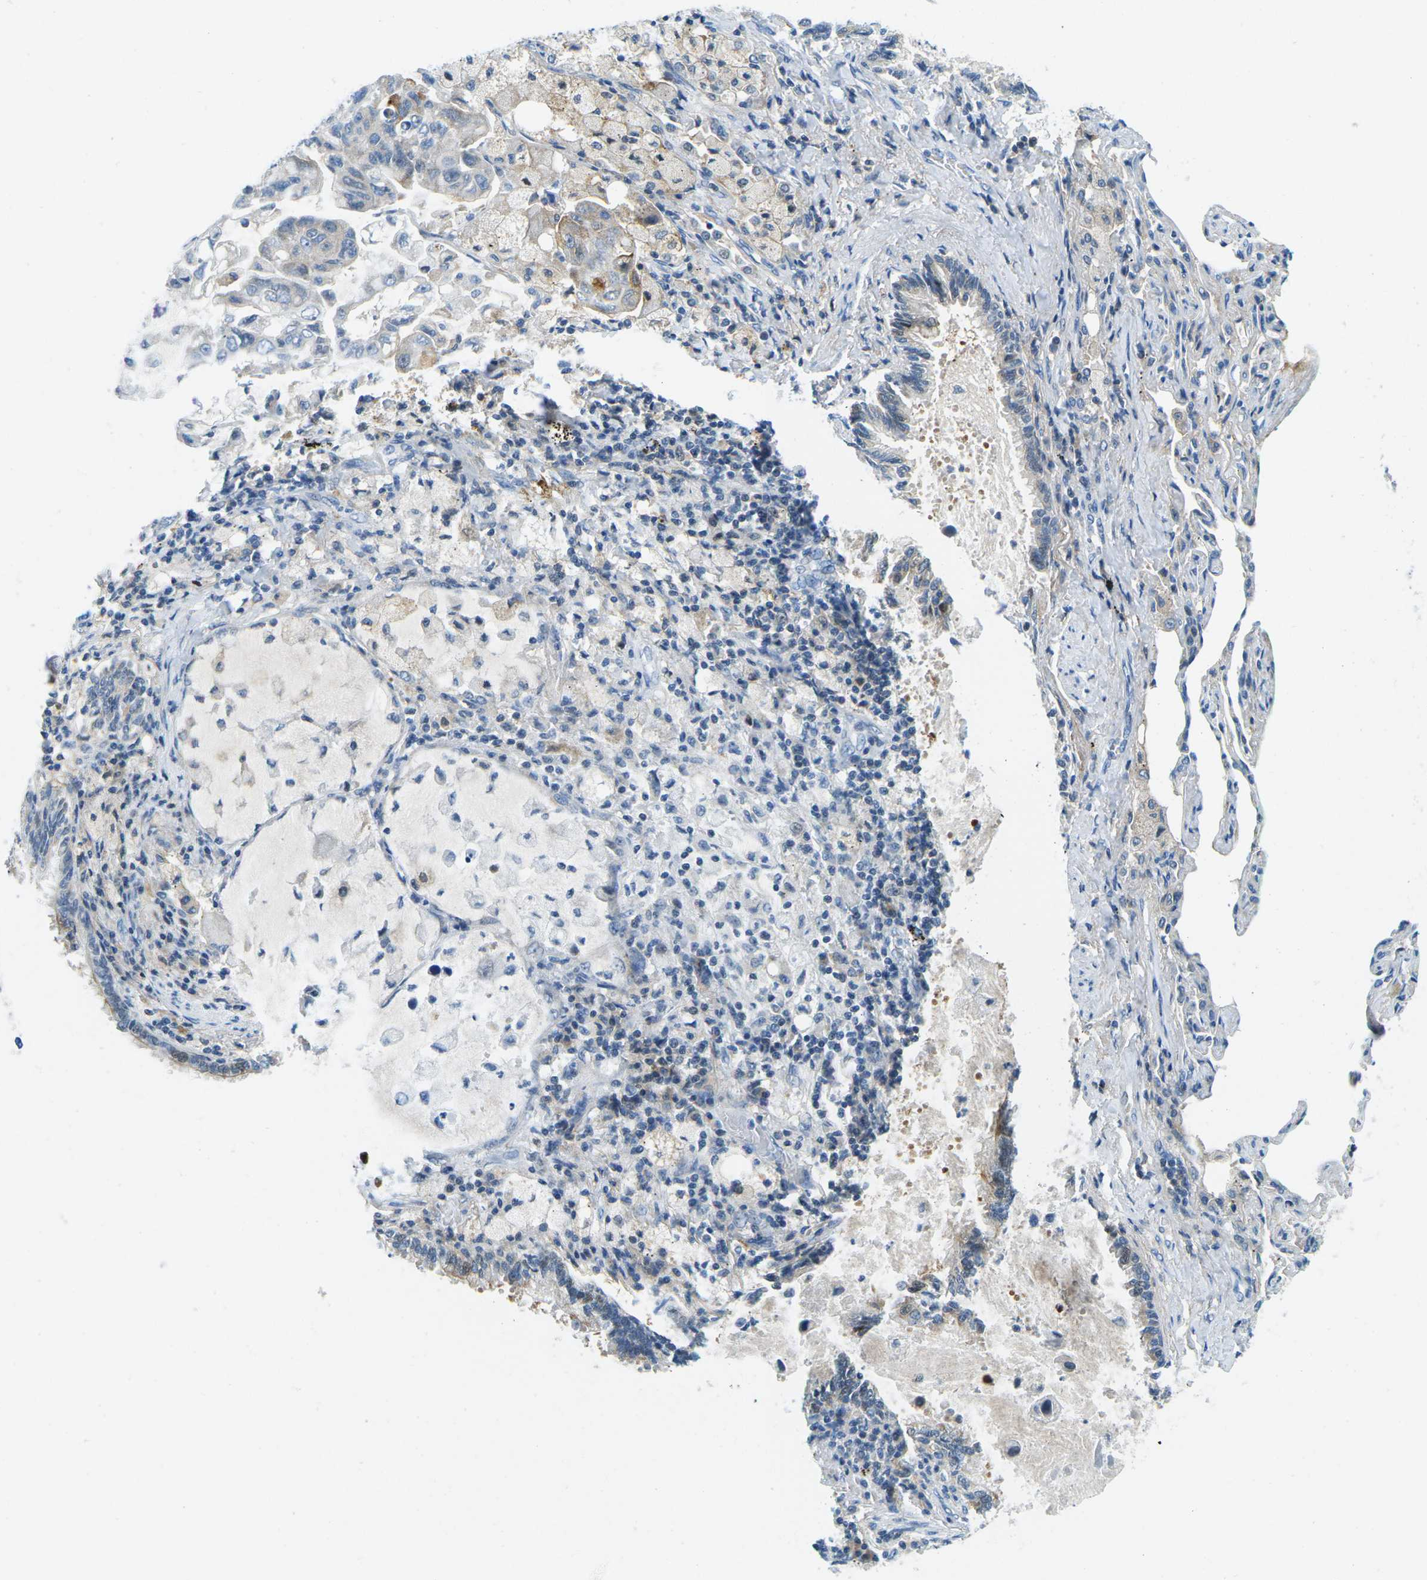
{"staining": {"intensity": "moderate", "quantity": "<25%", "location": "cytoplasmic/membranous"}, "tissue": "lung cancer", "cell_type": "Tumor cells", "image_type": "cancer", "snomed": [{"axis": "morphology", "description": "Adenocarcinoma, NOS"}, {"axis": "topography", "description": "Lung"}], "caption": "Protein expression analysis of lung cancer (adenocarcinoma) reveals moderate cytoplasmic/membranous expression in about <25% of tumor cells.", "gene": "CFB", "patient": {"sex": "male", "age": 64}}